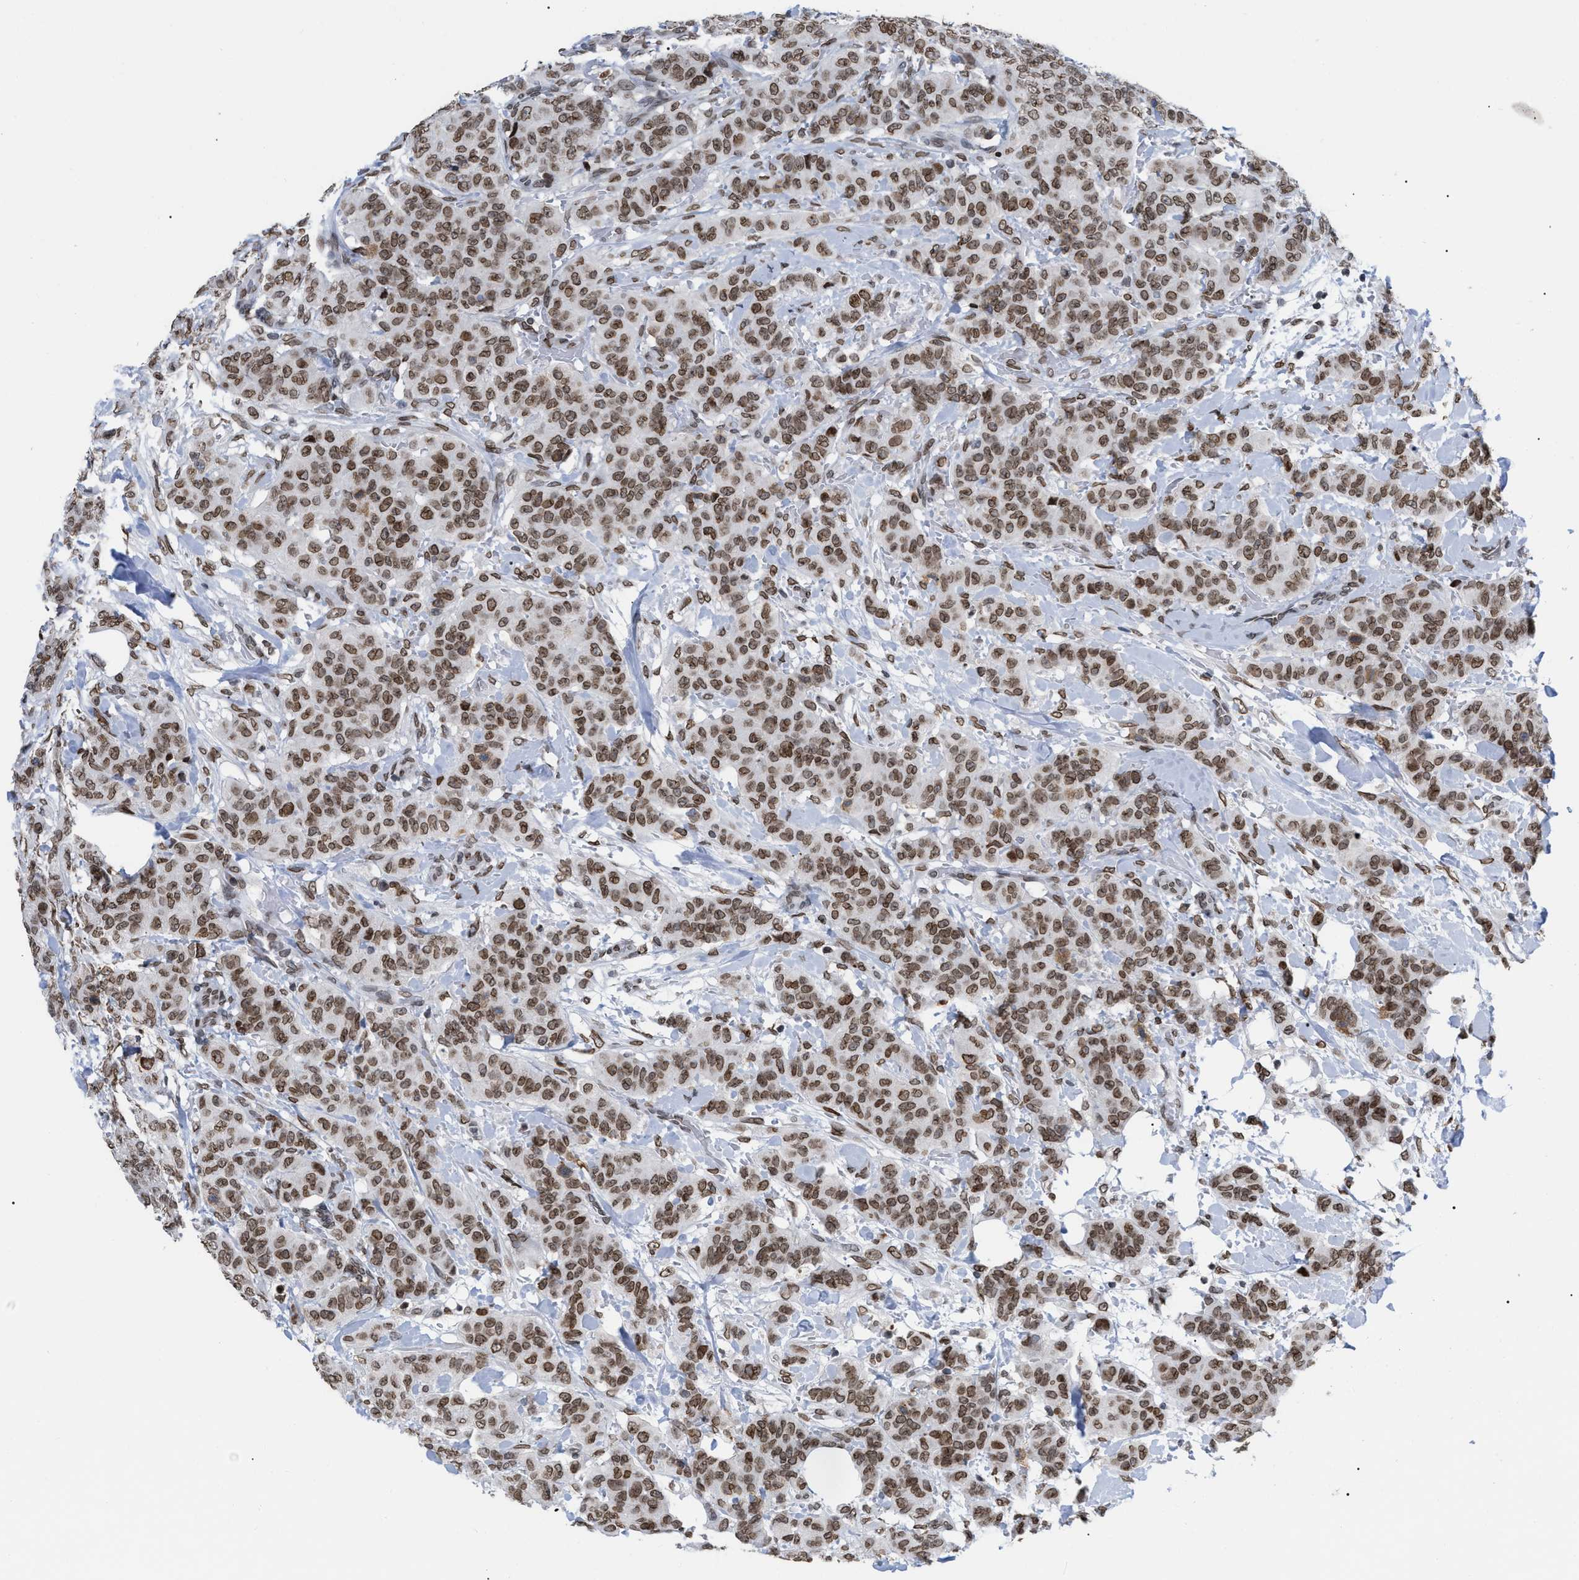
{"staining": {"intensity": "moderate", "quantity": ">75%", "location": "nuclear"}, "tissue": "breast cancer", "cell_type": "Tumor cells", "image_type": "cancer", "snomed": [{"axis": "morphology", "description": "Normal tissue, NOS"}, {"axis": "morphology", "description": "Duct carcinoma"}, {"axis": "topography", "description": "Breast"}], "caption": "Immunohistochemical staining of human breast infiltrating ductal carcinoma reveals medium levels of moderate nuclear positivity in approximately >75% of tumor cells.", "gene": "TPR", "patient": {"sex": "female", "age": 40}}